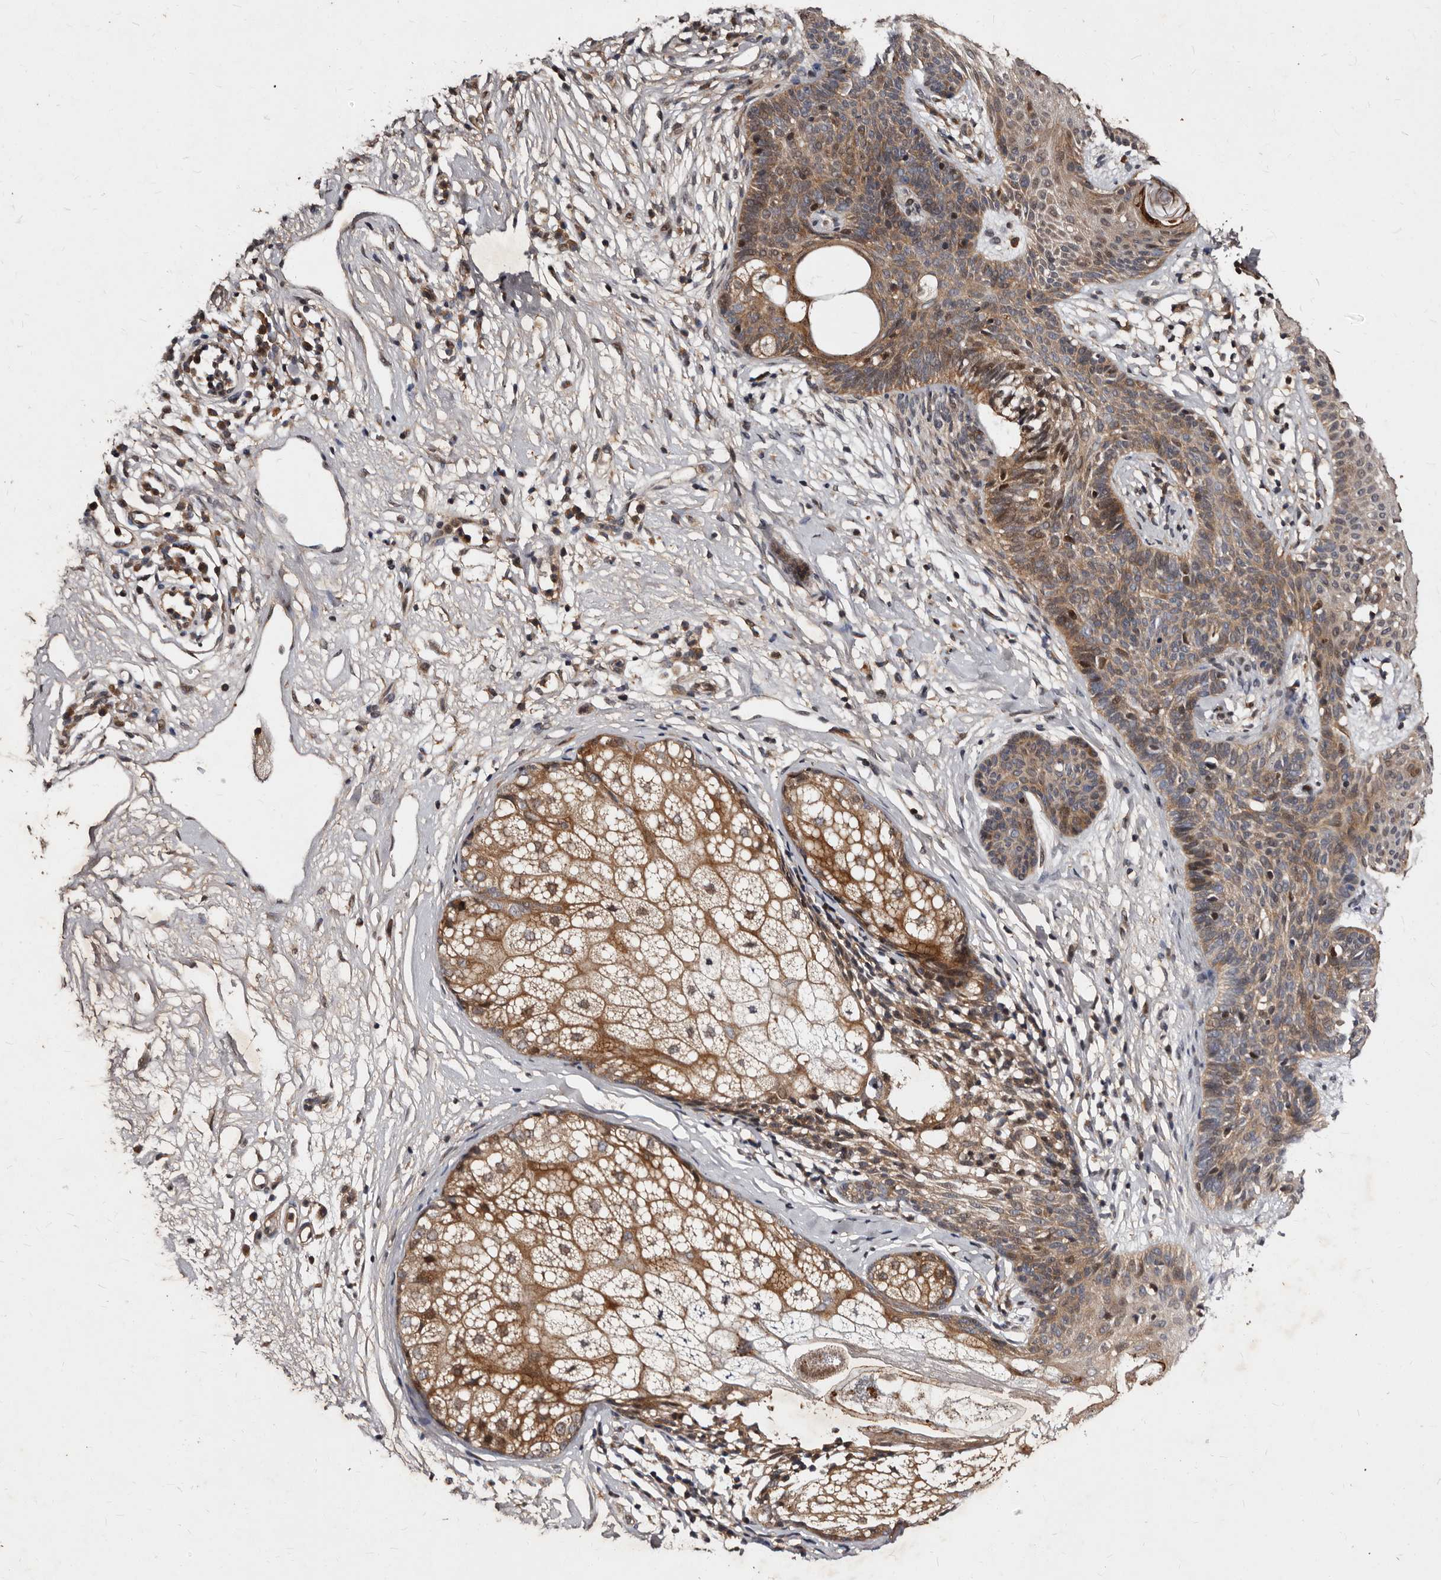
{"staining": {"intensity": "moderate", "quantity": "25%-75%", "location": "cytoplasmic/membranous"}, "tissue": "skin cancer", "cell_type": "Tumor cells", "image_type": "cancer", "snomed": [{"axis": "morphology", "description": "Developmental malformation"}, {"axis": "morphology", "description": "Basal cell carcinoma"}, {"axis": "topography", "description": "Skin"}], "caption": "Immunohistochemical staining of skin basal cell carcinoma displays moderate cytoplasmic/membranous protein positivity in about 25%-75% of tumor cells.", "gene": "MKRN3", "patient": {"sex": "female", "age": 62}}